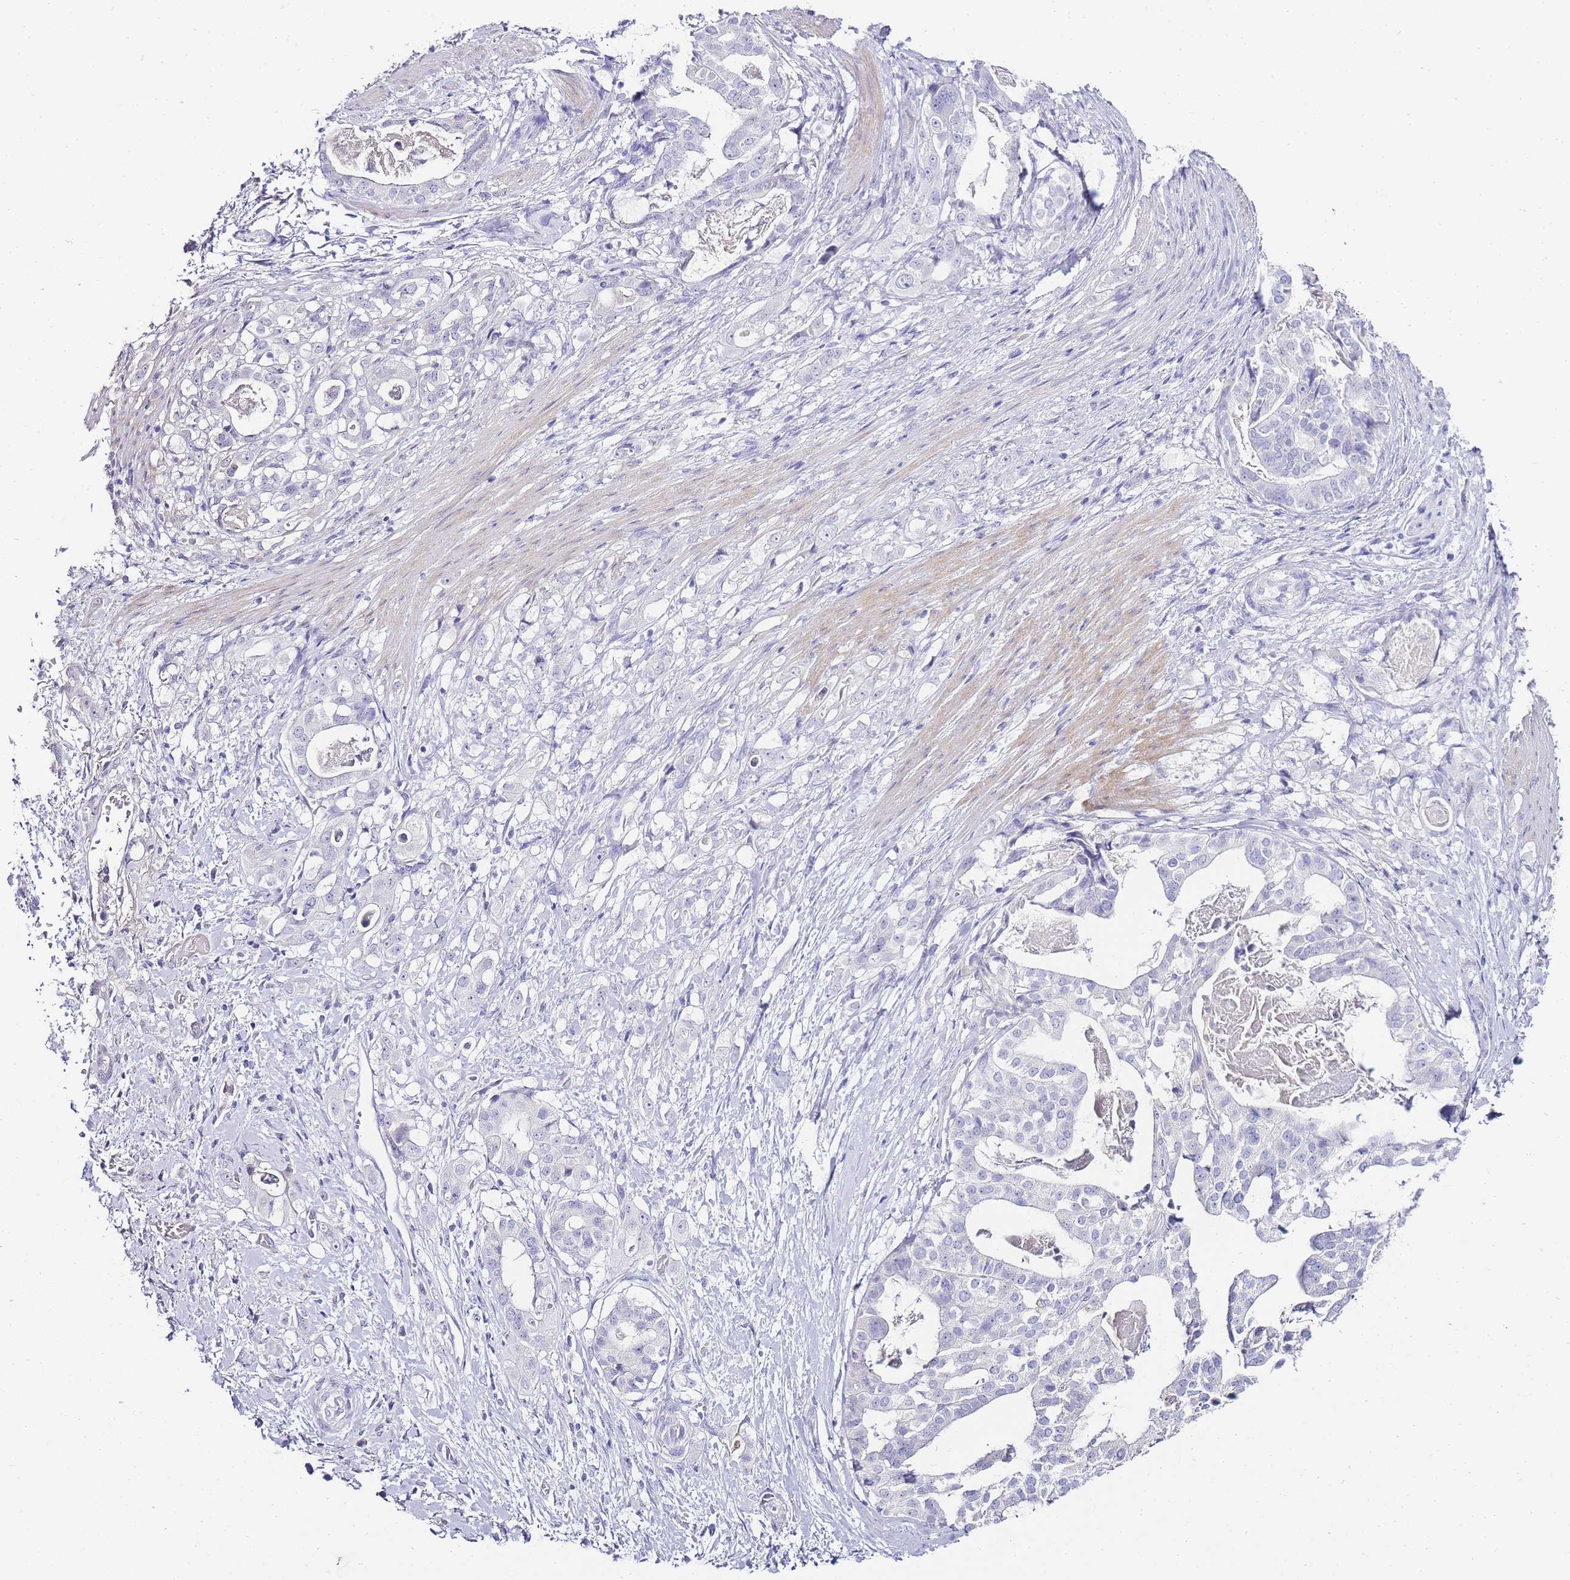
{"staining": {"intensity": "negative", "quantity": "none", "location": "none"}, "tissue": "stomach cancer", "cell_type": "Tumor cells", "image_type": "cancer", "snomed": [{"axis": "morphology", "description": "Adenocarcinoma, NOS"}, {"axis": "topography", "description": "Stomach"}], "caption": "DAB (3,3'-diaminobenzidine) immunohistochemical staining of stomach adenocarcinoma displays no significant positivity in tumor cells.", "gene": "DPP4", "patient": {"sex": "male", "age": 48}}